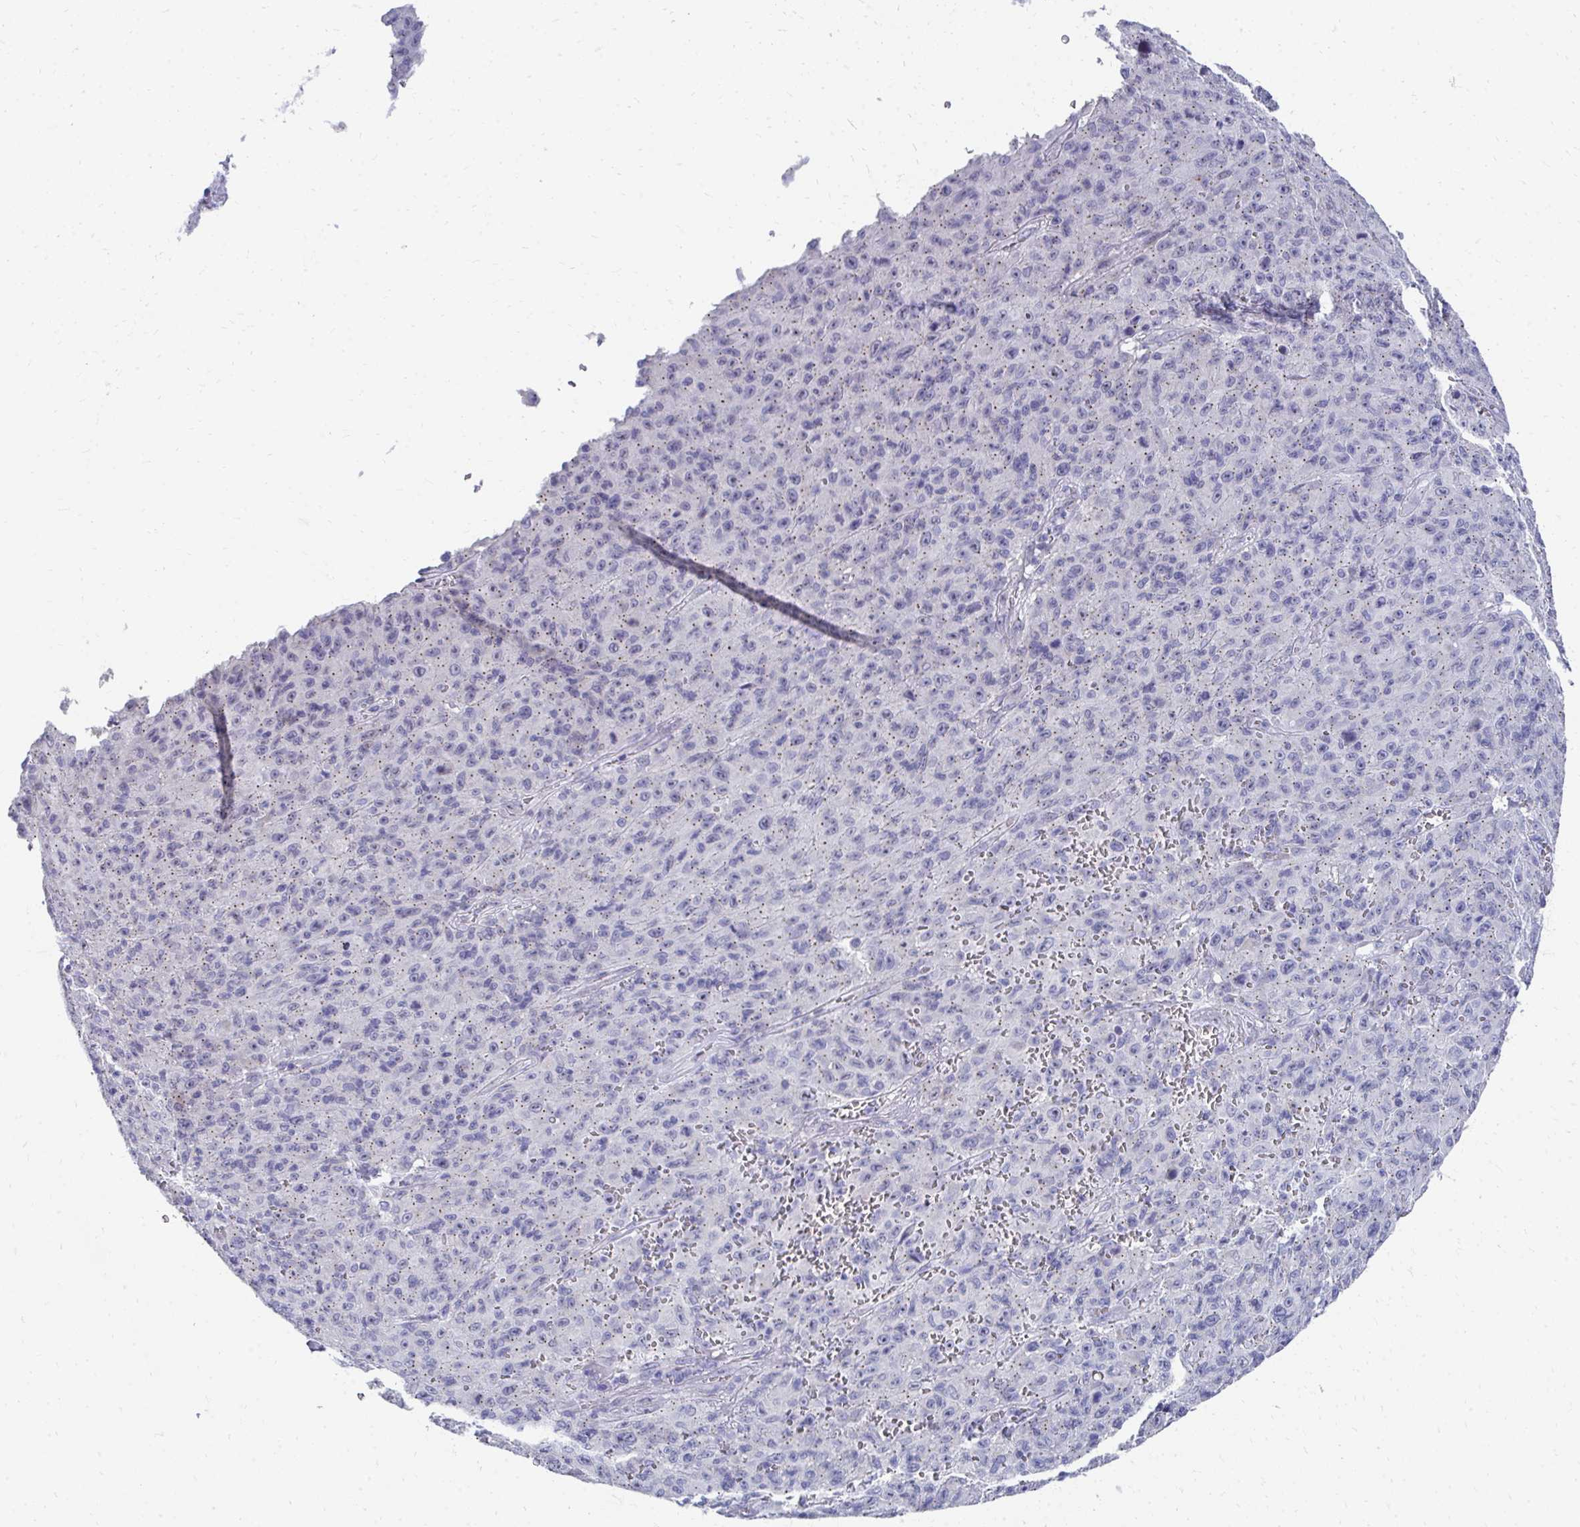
{"staining": {"intensity": "weak", "quantity": "25%-75%", "location": "cytoplasmic/membranous"}, "tissue": "melanoma", "cell_type": "Tumor cells", "image_type": "cancer", "snomed": [{"axis": "morphology", "description": "Malignant melanoma, NOS"}, {"axis": "topography", "description": "Skin"}], "caption": "Weak cytoplasmic/membranous staining is identified in about 25%-75% of tumor cells in melanoma. Using DAB (3,3'-diaminobenzidine) (brown) and hematoxylin (blue) stains, captured at high magnification using brightfield microscopy.", "gene": "TMPRSS2", "patient": {"sex": "male", "age": 46}}